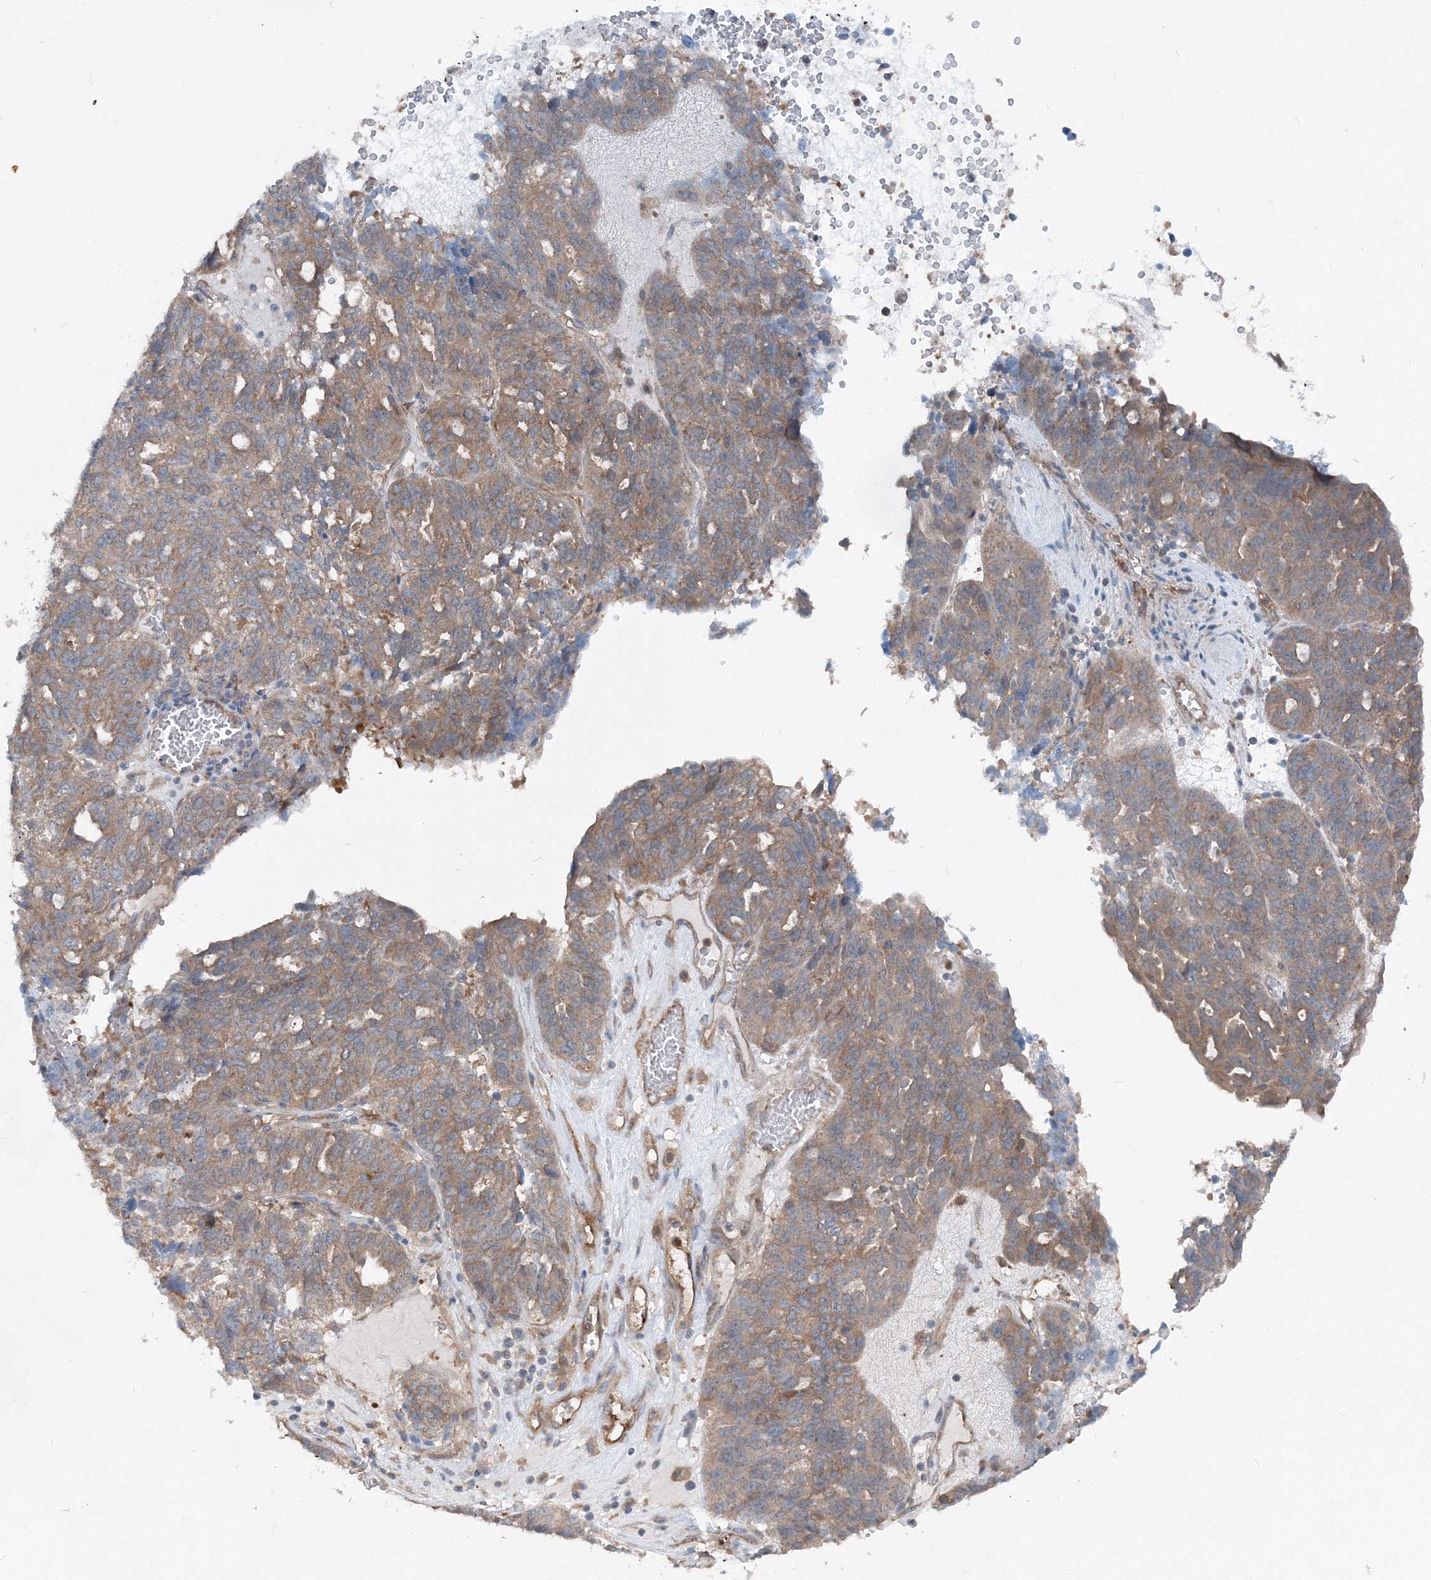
{"staining": {"intensity": "weak", "quantity": ">75%", "location": "cytoplasmic/membranous"}, "tissue": "ovarian cancer", "cell_type": "Tumor cells", "image_type": "cancer", "snomed": [{"axis": "morphology", "description": "Cystadenocarcinoma, serous, NOS"}, {"axis": "topography", "description": "Ovary"}], "caption": "An immunohistochemistry histopathology image of neoplastic tissue is shown. Protein staining in brown labels weak cytoplasmic/membranous positivity in ovarian cancer within tumor cells. Nuclei are stained in blue.", "gene": "TPRKB", "patient": {"sex": "female", "age": 59}}